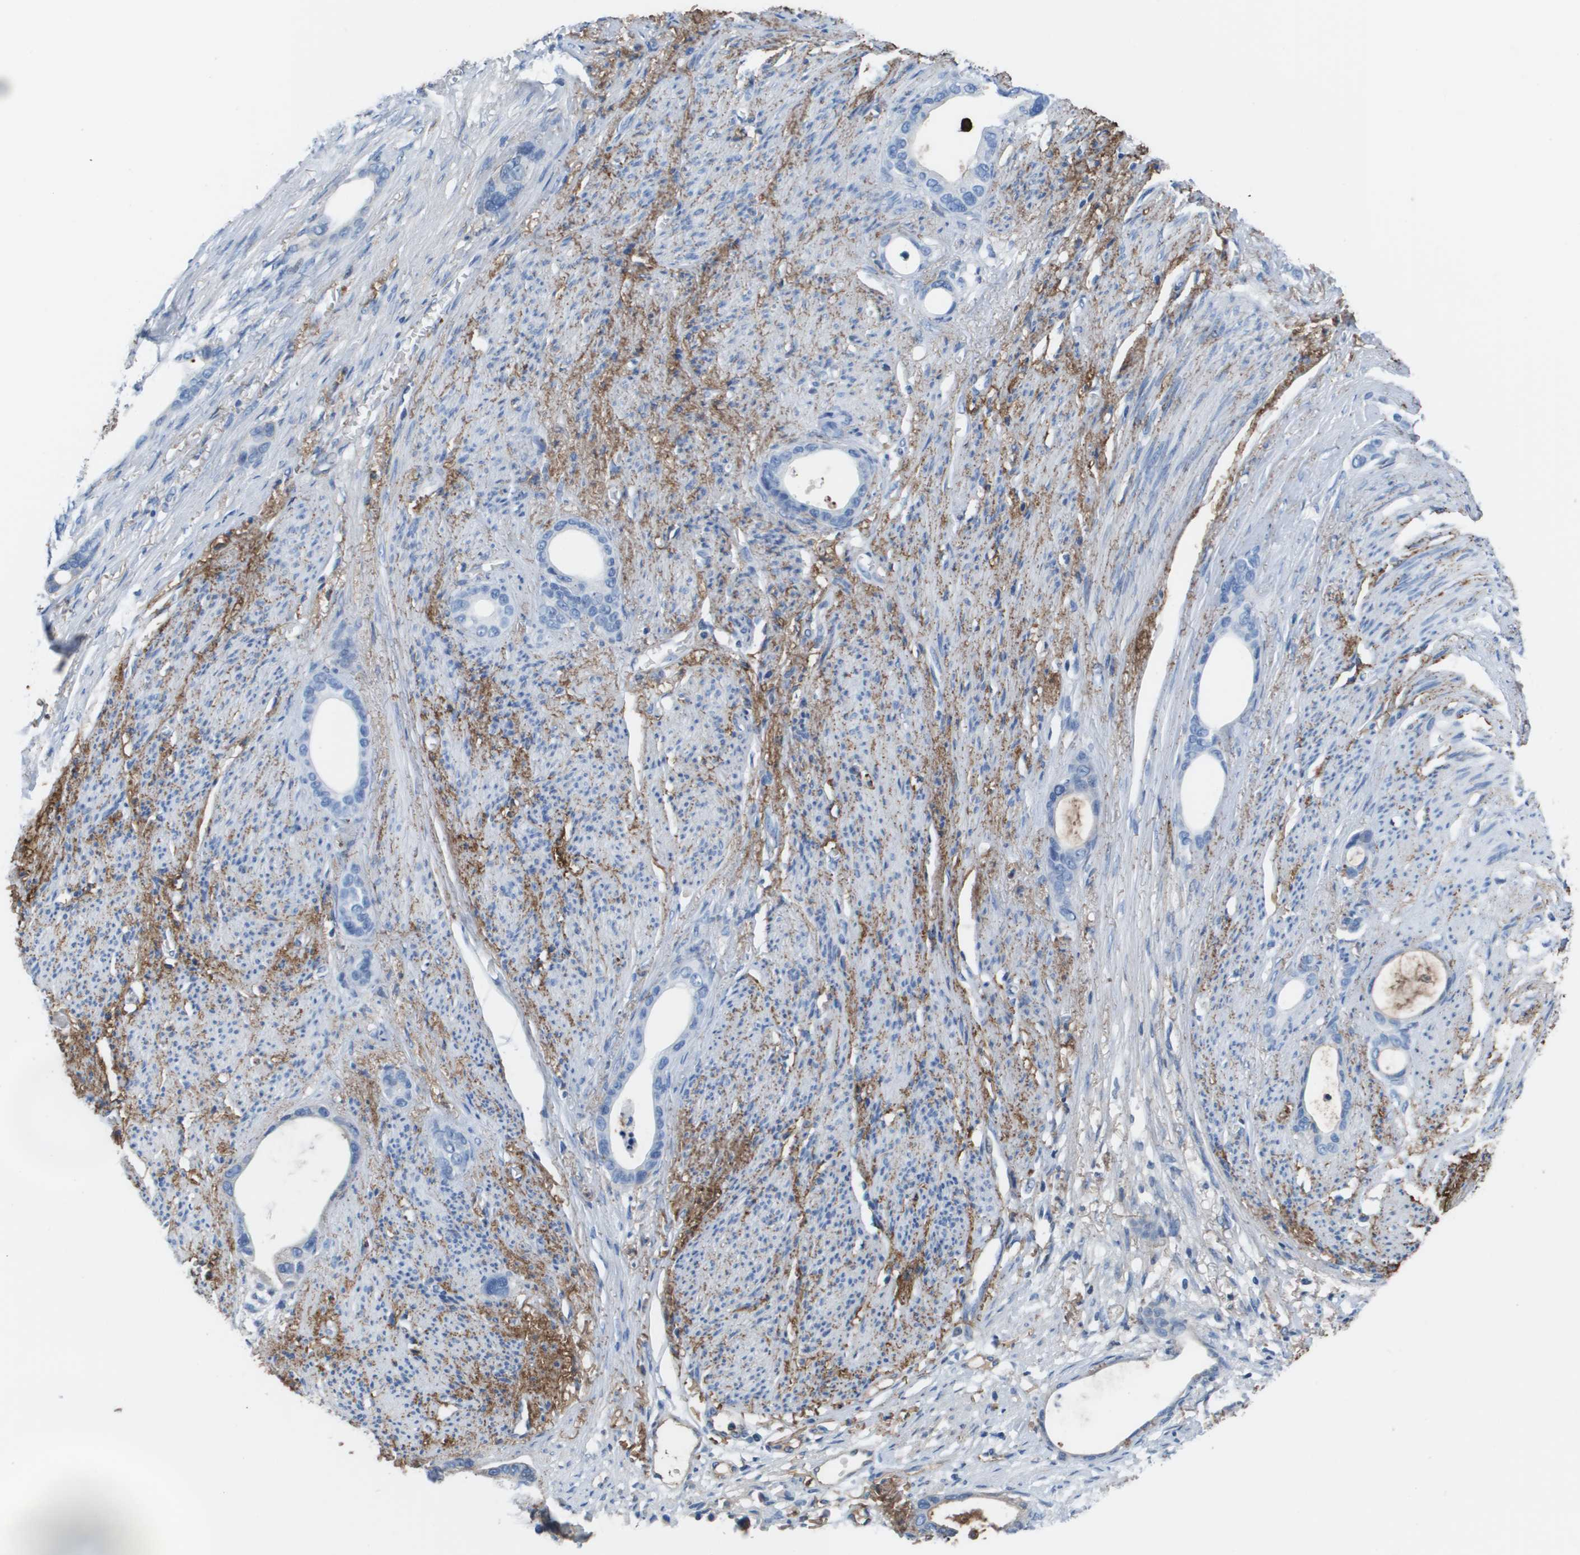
{"staining": {"intensity": "negative", "quantity": "none", "location": "none"}, "tissue": "stomach cancer", "cell_type": "Tumor cells", "image_type": "cancer", "snomed": [{"axis": "morphology", "description": "Adenocarcinoma, NOS"}, {"axis": "topography", "description": "Stomach"}], "caption": "IHC photomicrograph of human stomach cancer stained for a protein (brown), which displays no positivity in tumor cells.", "gene": "VTN", "patient": {"sex": "female", "age": 75}}